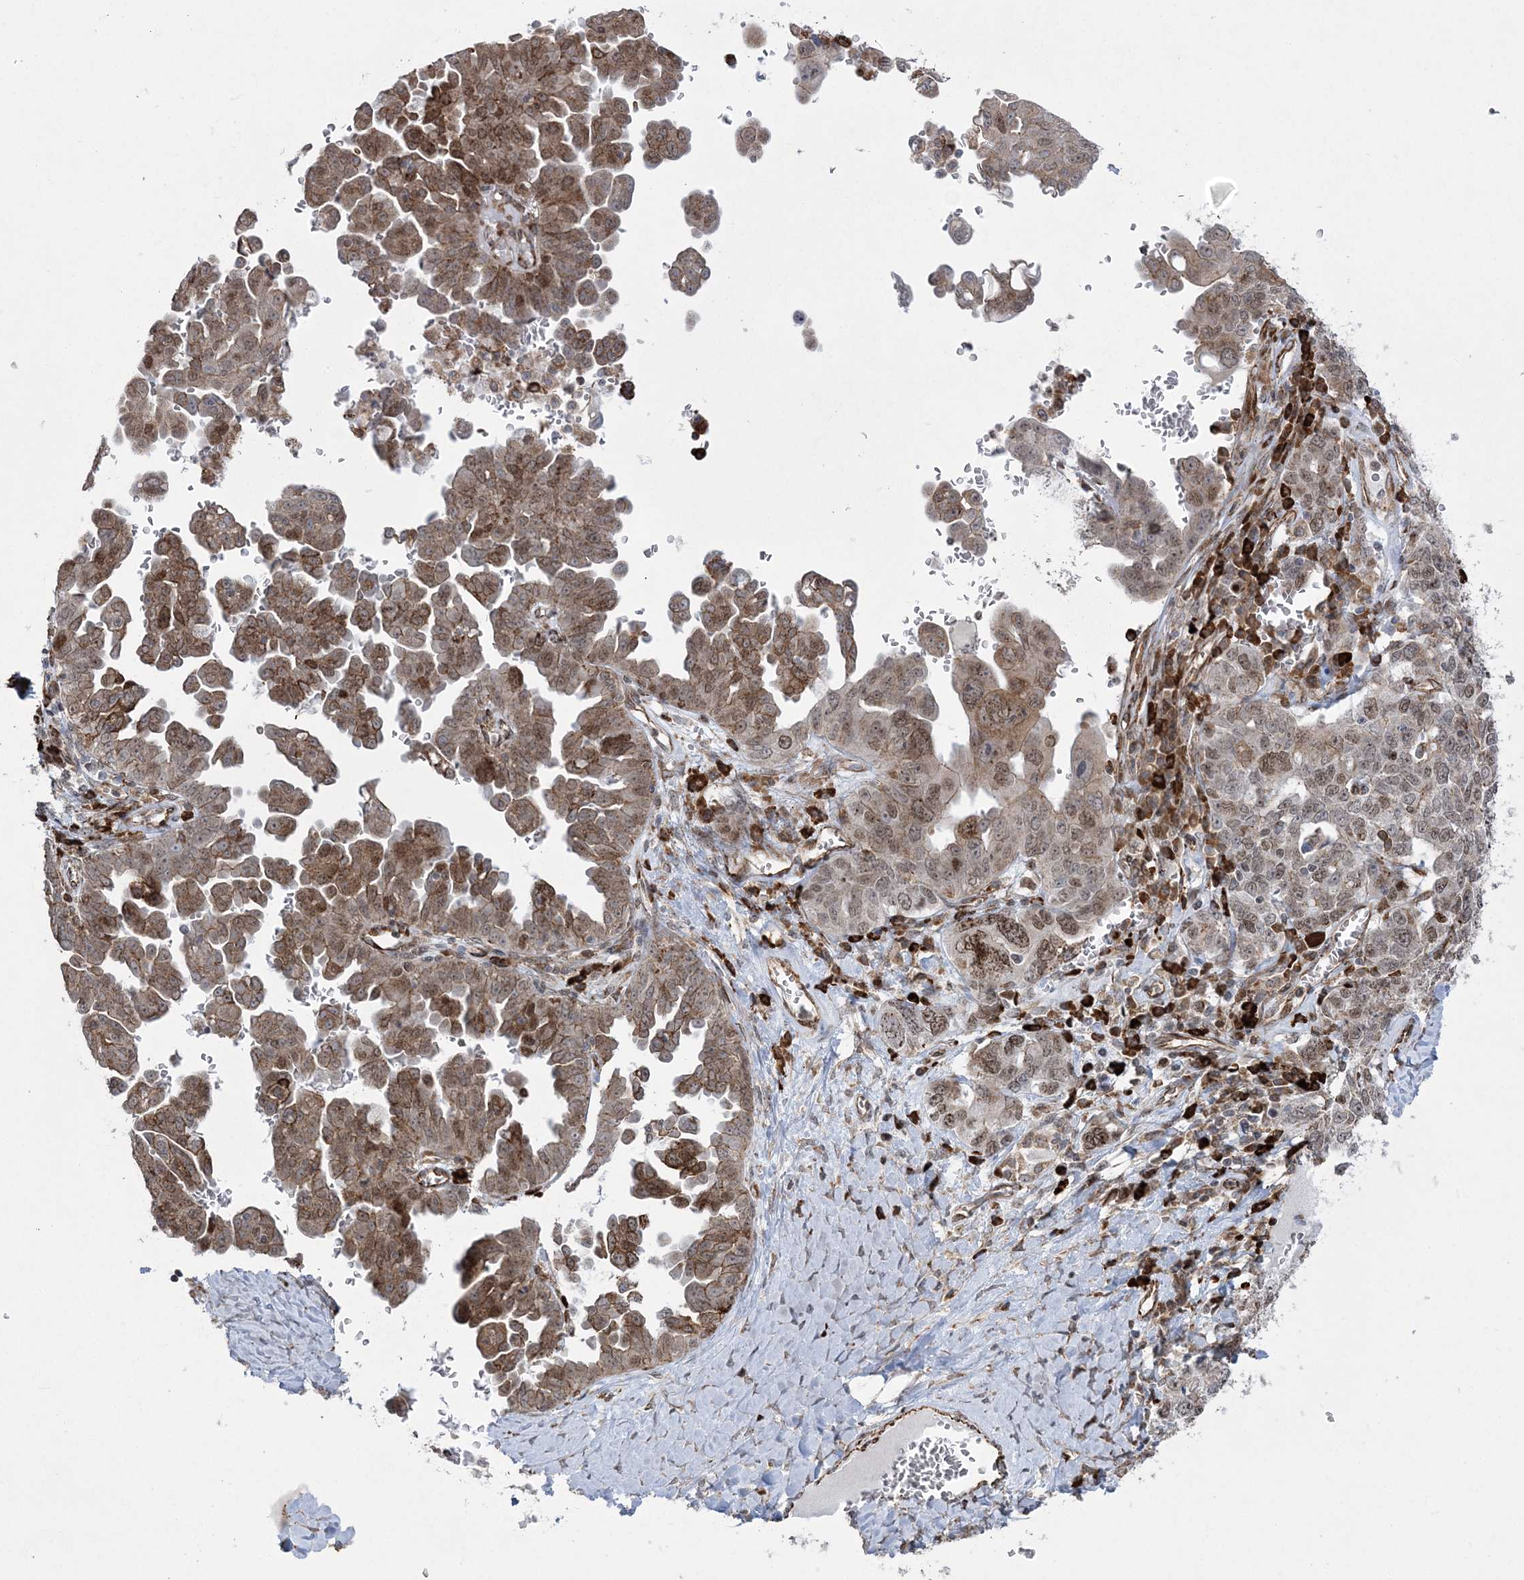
{"staining": {"intensity": "moderate", "quantity": ">75%", "location": "cytoplasmic/membranous,nuclear"}, "tissue": "ovarian cancer", "cell_type": "Tumor cells", "image_type": "cancer", "snomed": [{"axis": "morphology", "description": "Carcinoma, endometroid"}, {"axis": "topography", "description": "Ovary"}], "caption": "A high-resolution image shows IHC staining of ovarian endometroid carcinoma, which displays moderate cytoplasmic/membranous and nuclear positivity in approximately >75% of tumor cells.", "gene": "EFCAB12", "patient": {"sex": "female", "age": 62}}